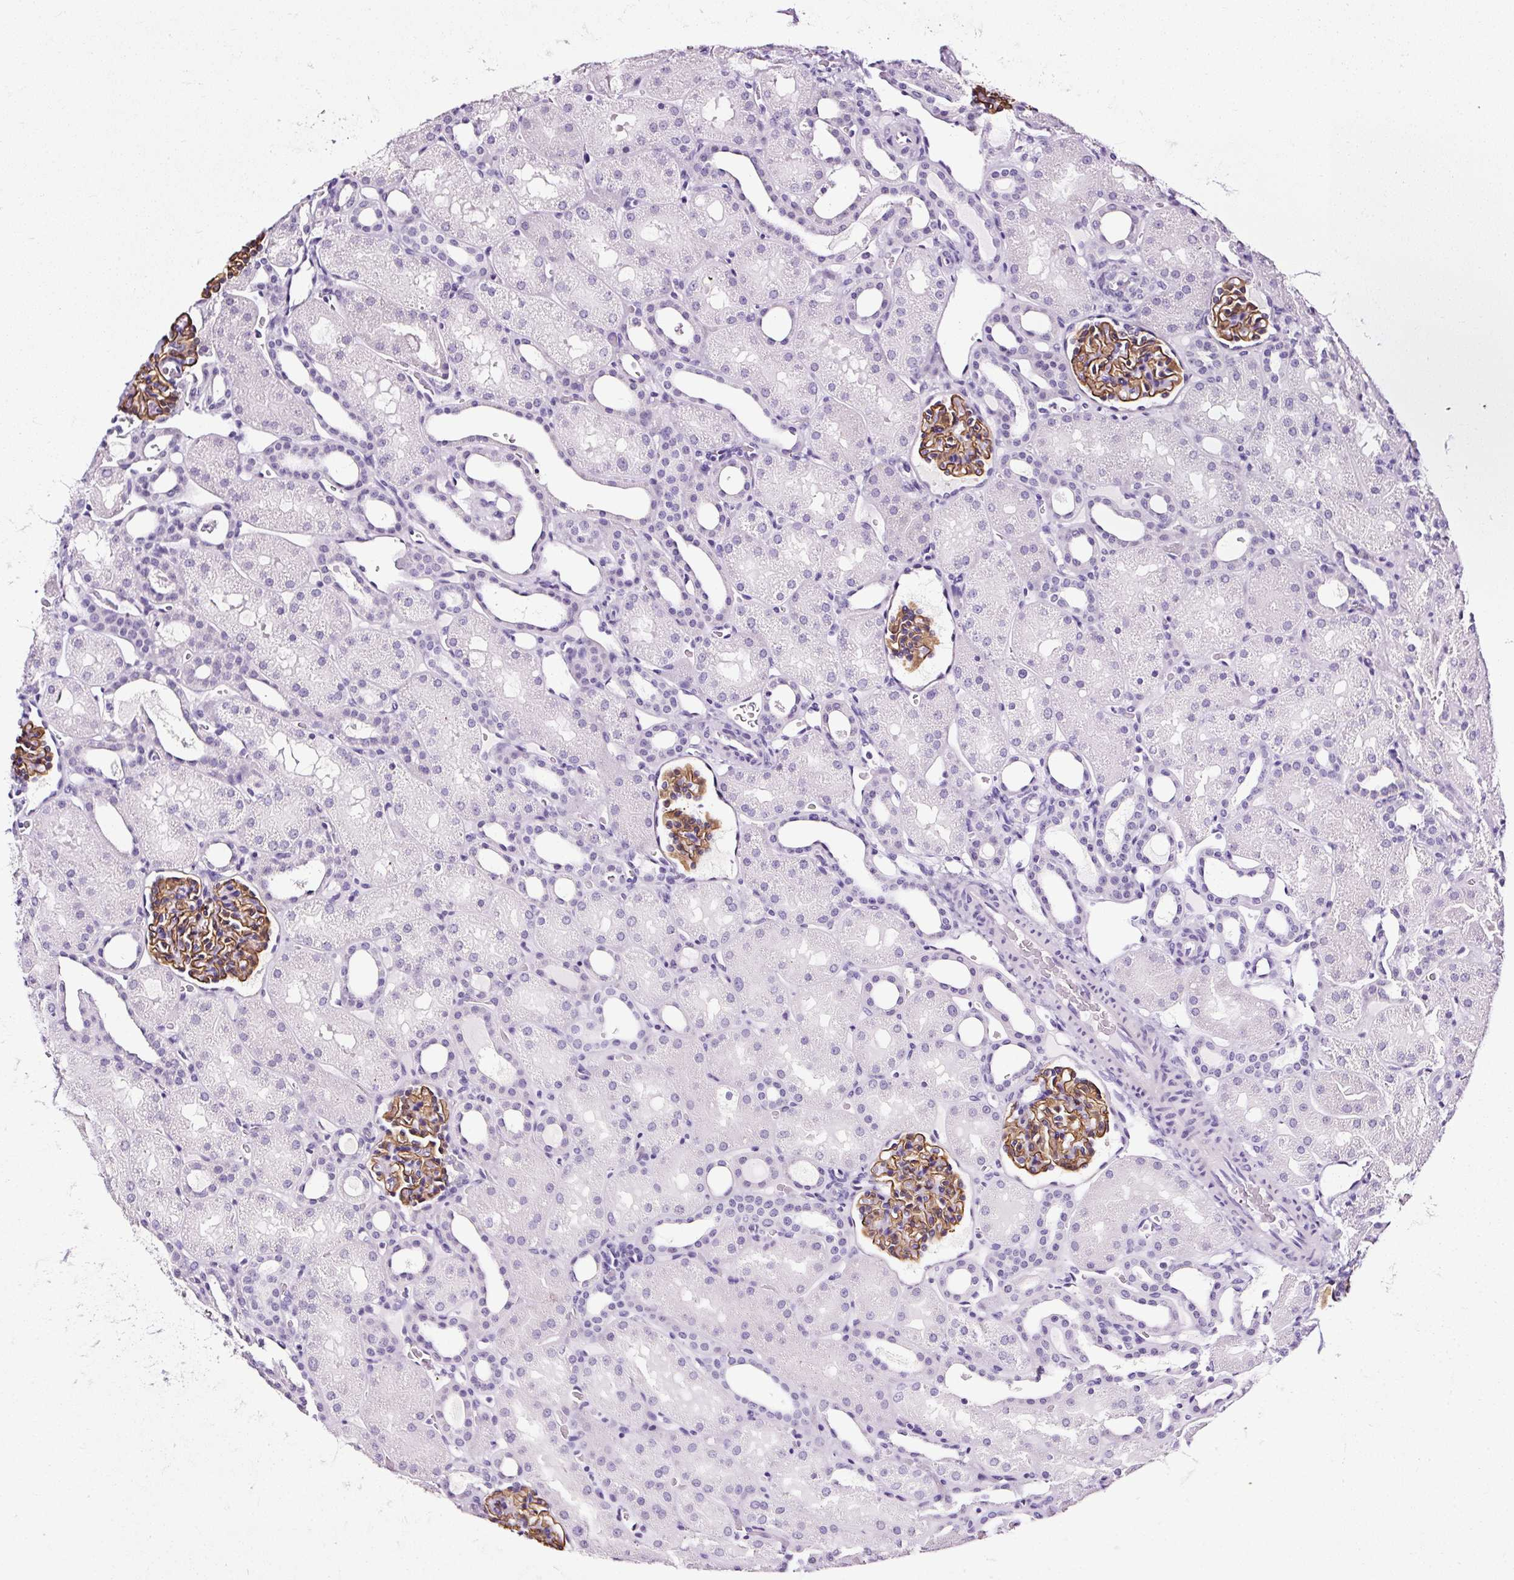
{"staining": {"intensity": "strong", "quantity": ">75%", "location": "cytoplasmic/membranous"}, "tissue": "kidney", "cell_type": "Cells in glomeruli", "image_type": "normal", "snomed": [{"axis": "morphology", "description": "Normal tissue, NOS"}, {"axis": "topography", "description": "Kidney"}], "caption": "Kidney stained for a protein (brown) shows strong cytoplasmic/membranous positive positivity in about >75% of cells in glomeruli.", "gene": "NPHS2", "patient": {"sex": "male", "age": 2}}